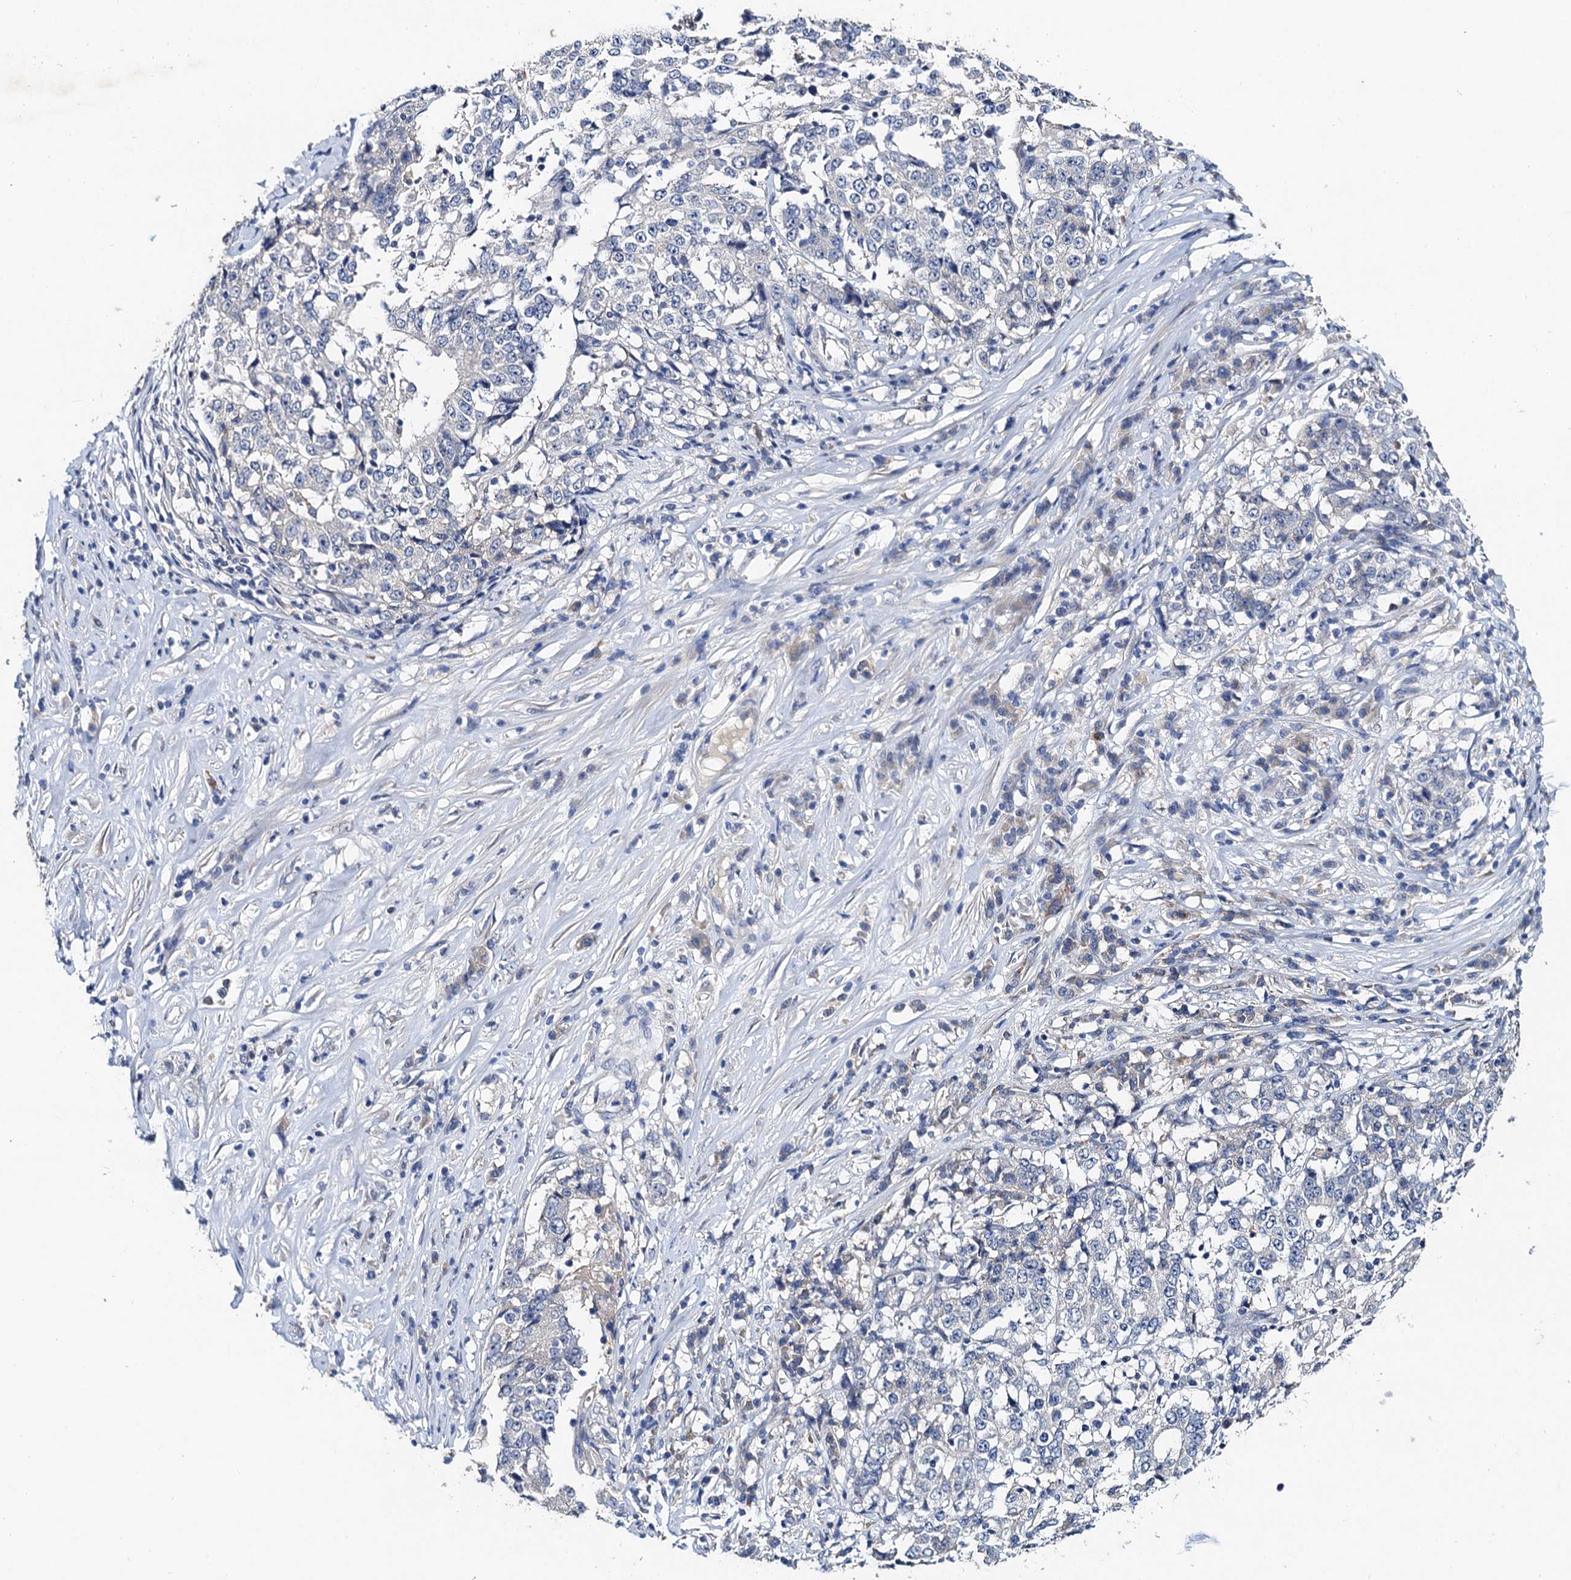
{"staining": {"intensity": "negative", "quantity": "none", "location": "none"}, "tissue": "stomach cancer", "cell_type": "Tumor cells", "image_type": "cancer", "snomed": [{"axis": "morphology", "description": "Adenocarcinoma, NOS"}, {"axis": "topography", "description": "Stomach"}], "caption": "There is no significant expression in tumor cells of stomach cancer.", "gene": "TMEM39B", "patient": {"sex": "male", "age": 59}}